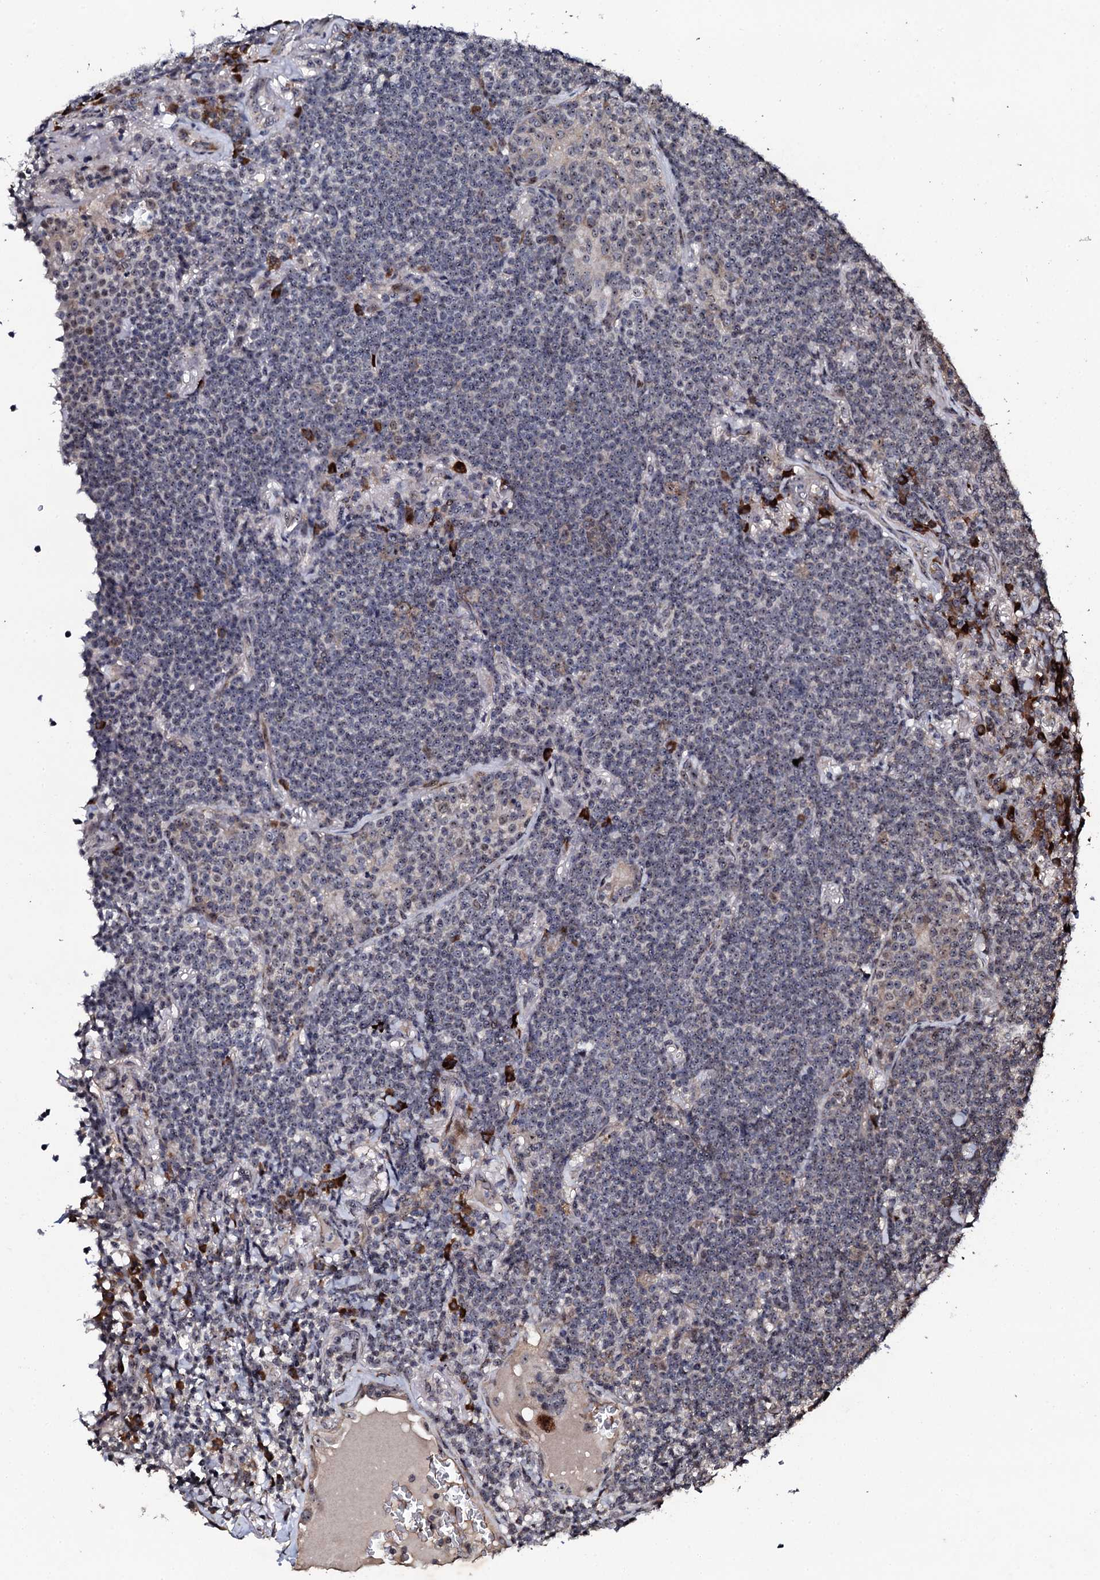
{"staining": {"intensity": "negative", "quantity": "none", "location": "none"}, "tissue": "lymphoma", "cell_type": "Tumor cells", "image_type": "cancer", "snomed": [{"axis": "morphology", "description": "Malignant lymphoma, non-Hodgkin's type, Low grade"}, {"axis": "topography", "description": "Lung"}], "caption": "There is no significant positivity in tumor cells of lymphoma.", "gene": "FAM111A", "patient": {"sex": "female", "age": 71}}